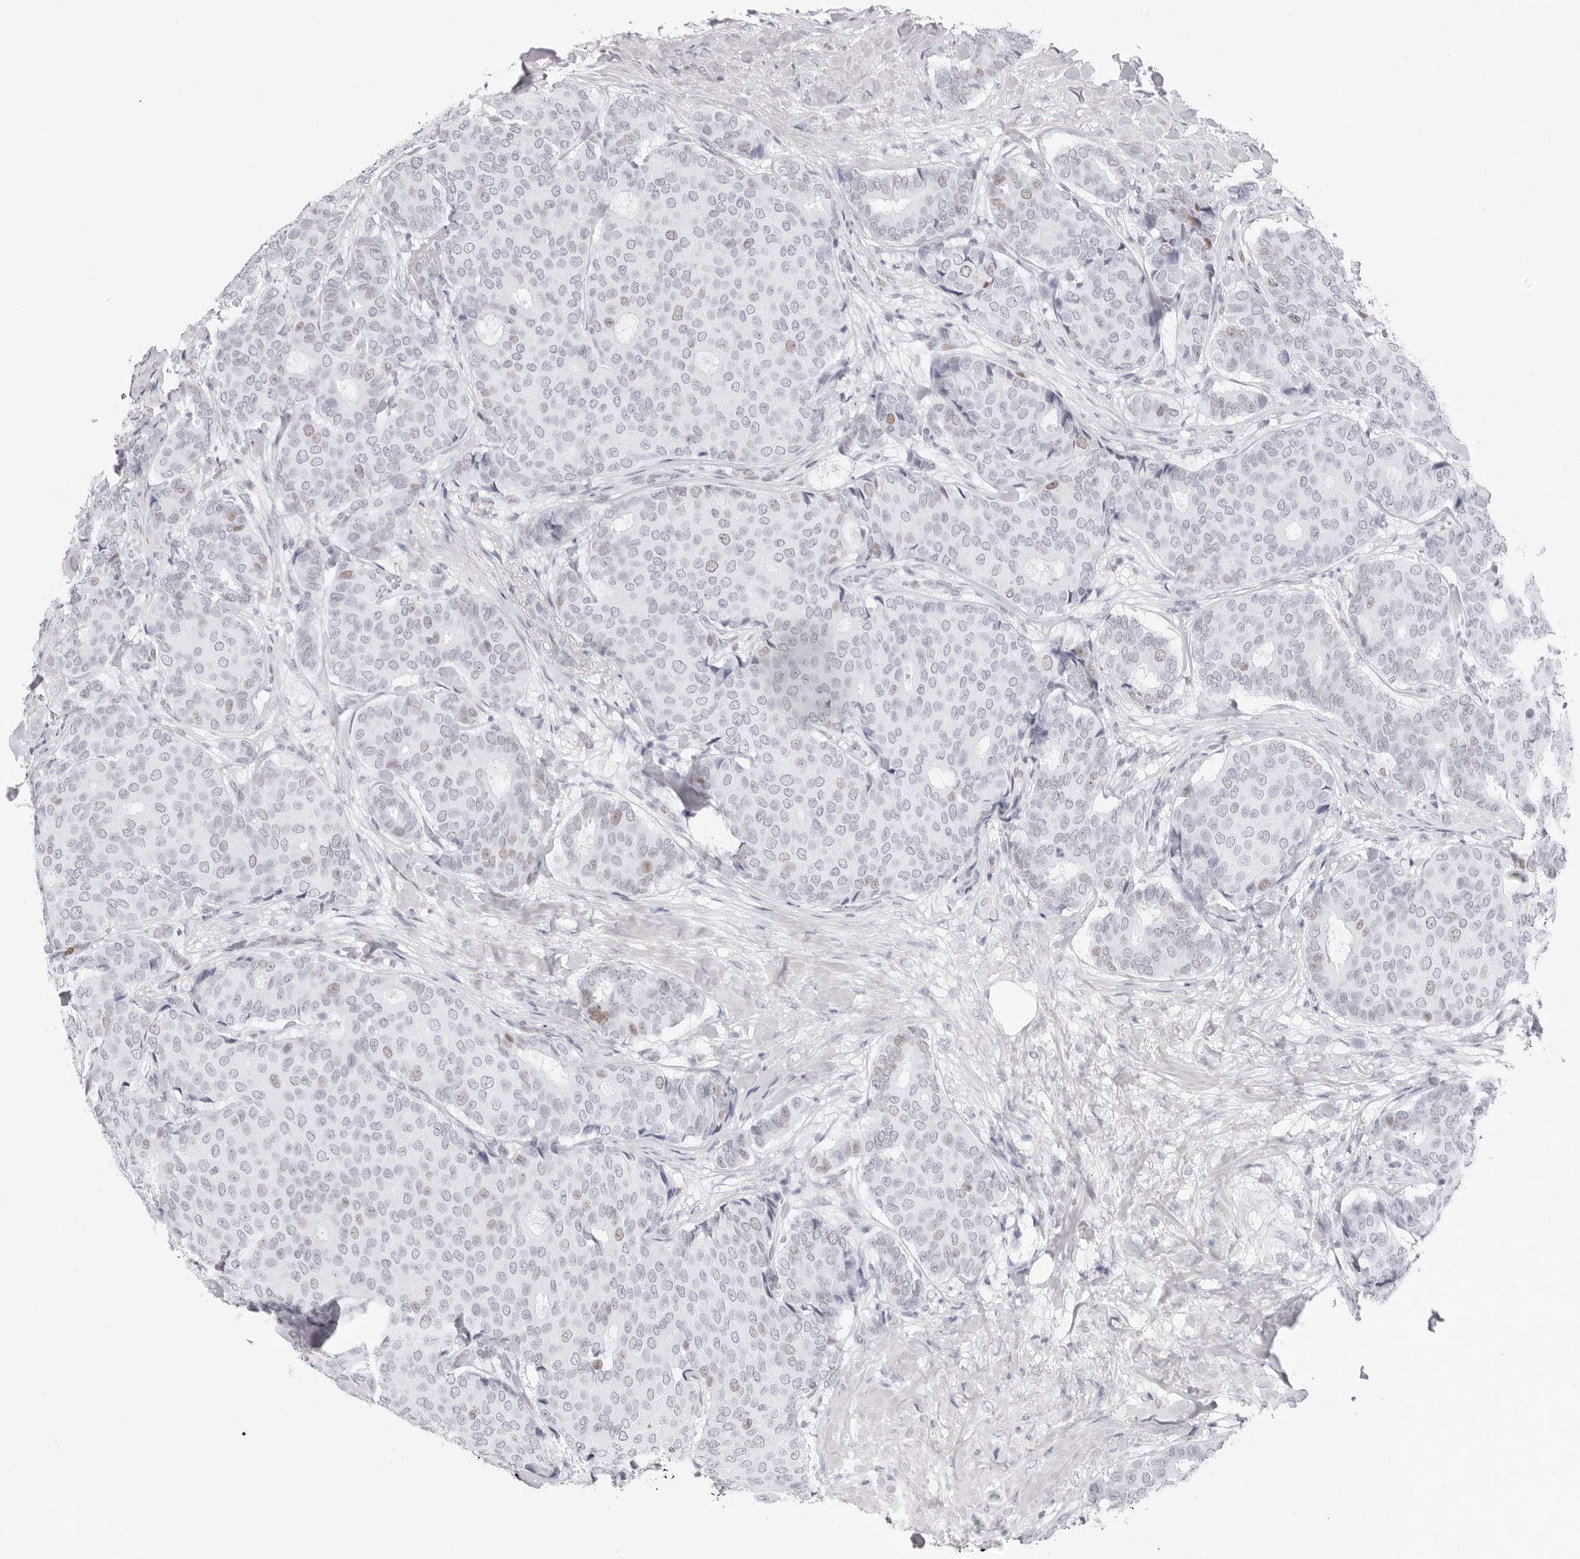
{"staining": {"intensity": "weak", "quantity": "<25%", "location": "nuclear"}, "tissue": "breast cancer", "cell_type": "Tumor cells", "image_type": "cancer", "snomed": [{"axis": "morphology", "description": "Duct carcinoma"}, {"axis": "topography", "description": "Breast"}], "caption": "Histopathology image shows no significant protein expression in tumor cells of intraductal carcinoma (breast).", "gene": "NASP", "patient": {"sex": "female", "age": 75}}